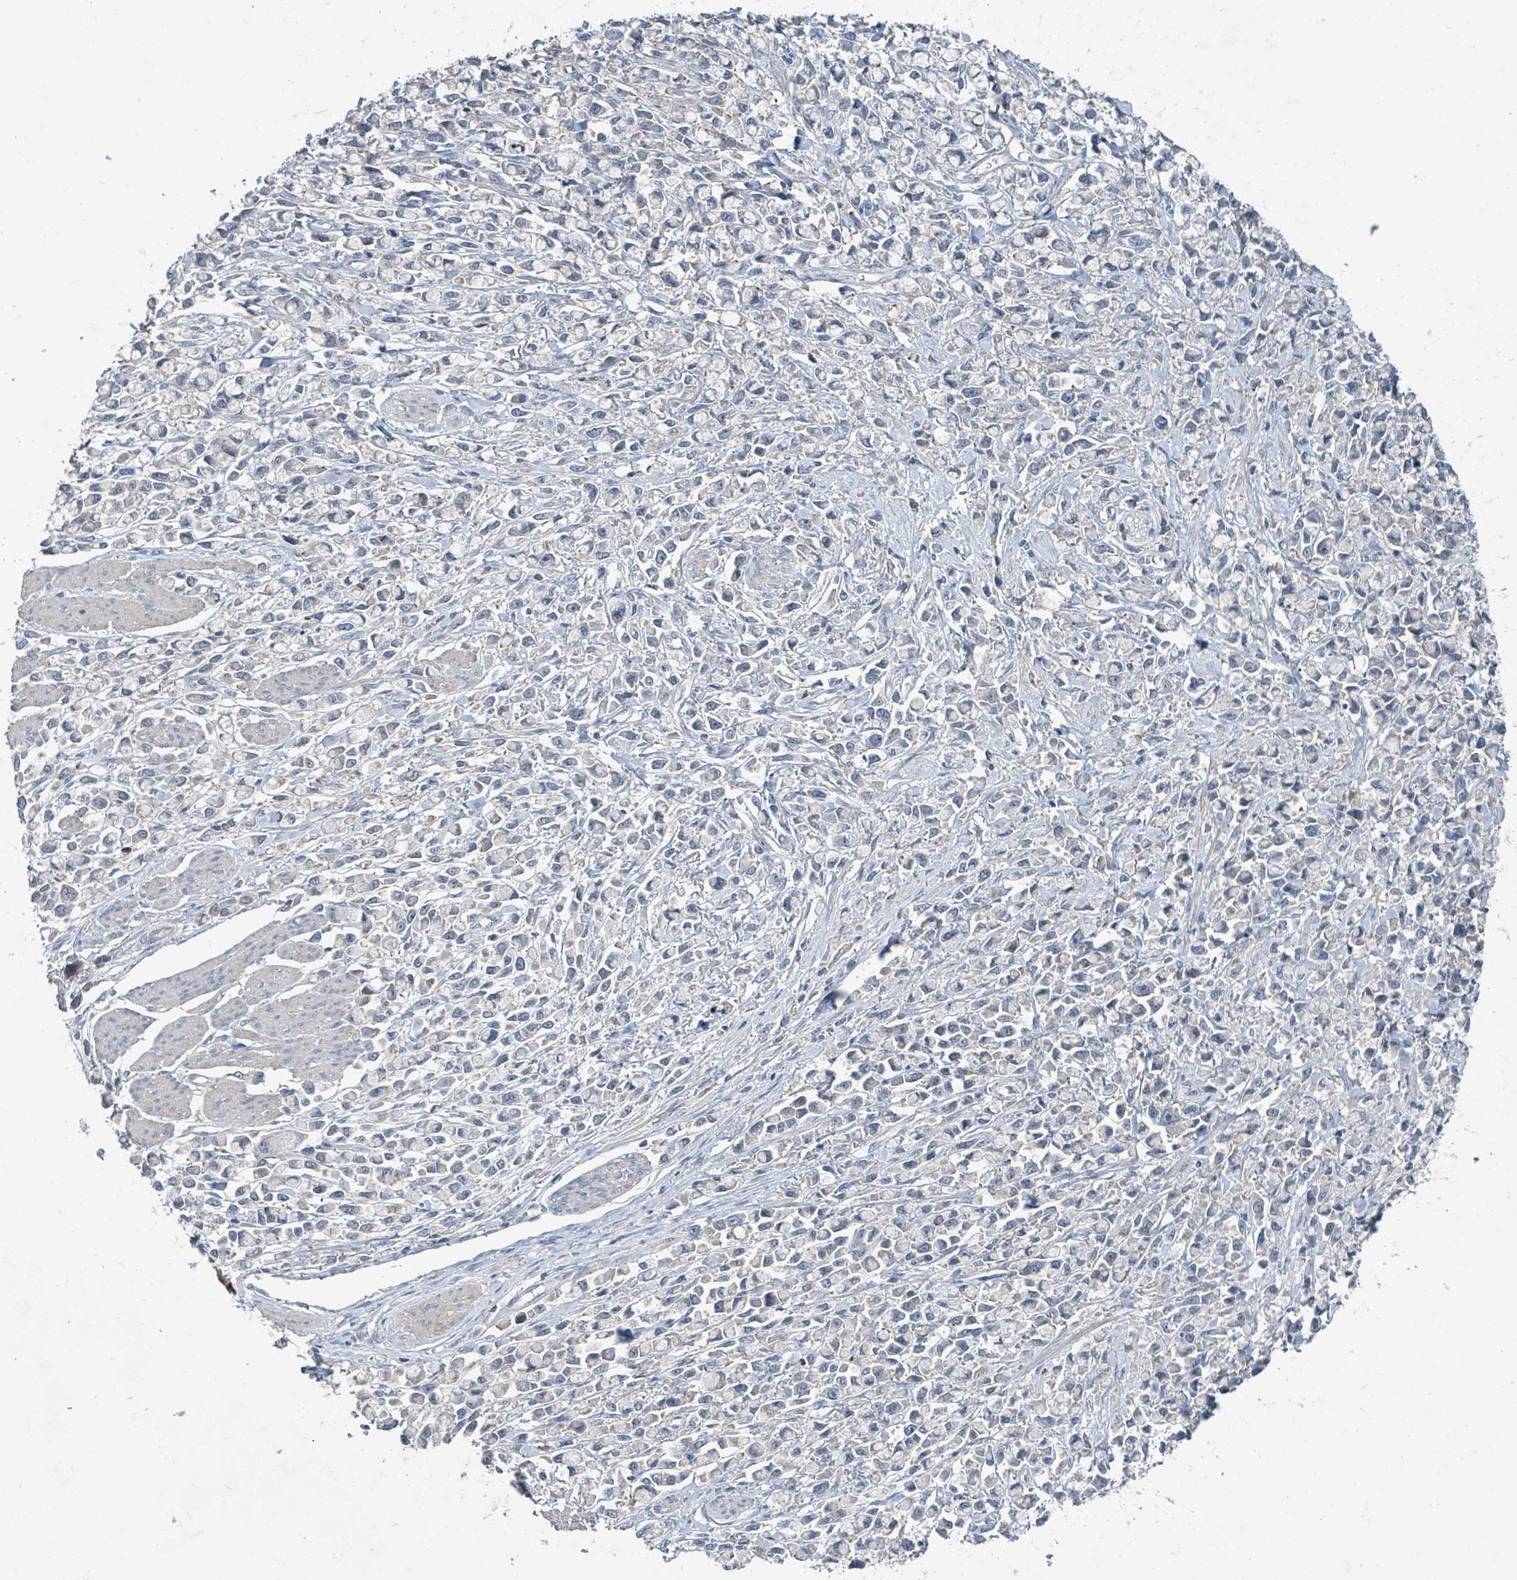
{"staining": {"intensity": "negative", "quantity": "none", "location": "none"}, "tissue": "stomach cancer", "cell_type": "Tumor cells", "image_type": "cancer", "snomed": [{"axis": "morphology", "description": "Adenocarcinoma, NOS"}, {"axis": "topography", "description": "Stomach"}], "caption": "An IHC micrograph of stomach cancer is shown. There is no staining in tumor cells of stomach cancer.", "gene": "ACBD4", "patient": {"sex": "female", "age": 81}}